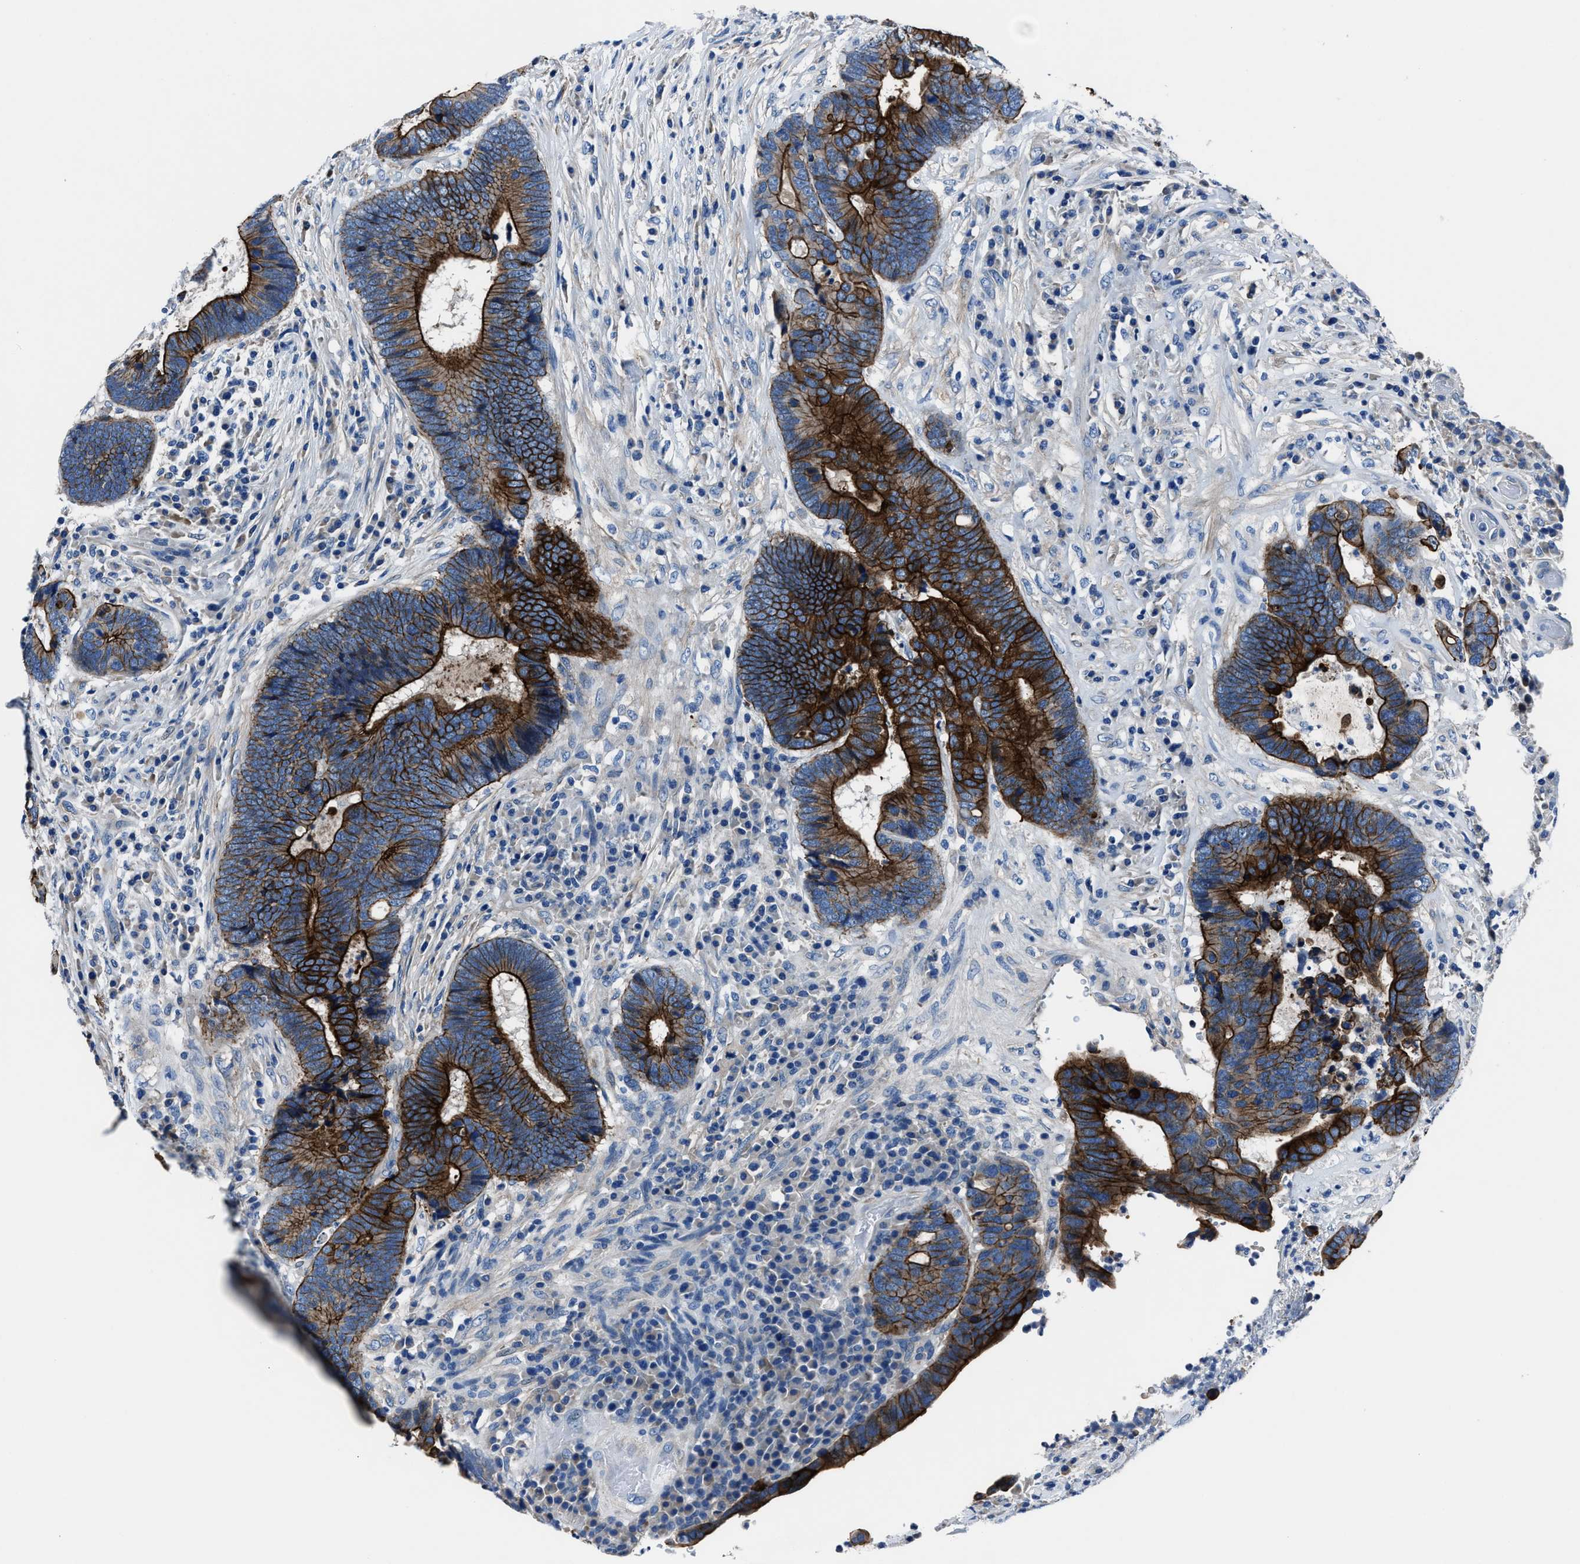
{"staining": {"intensity": "strong", "quantity": ">75%", "location": "cytoplasmic/membranous"}, "tissue": "colorectal cancer", "cell_type": "Tumor cells", "image_type": "cancer", "snomed": [{"axis": "morphology", "description": "Adenocarcinoma, NOS"}, {"axis": "topography", "description": "Rectum"}], "caption": "Immunohistochemical staining of human colorectal cancer exhibits high levels of strong cytoplasmic/membranous protein staining in about >75% of tumor cells. Using DAB (brown) and hematoxylin (blue) stains, captured at high magnification using brightfield microscopy.", "gene": "LMO7", "patient": {"sex": "female", "age": 89}}